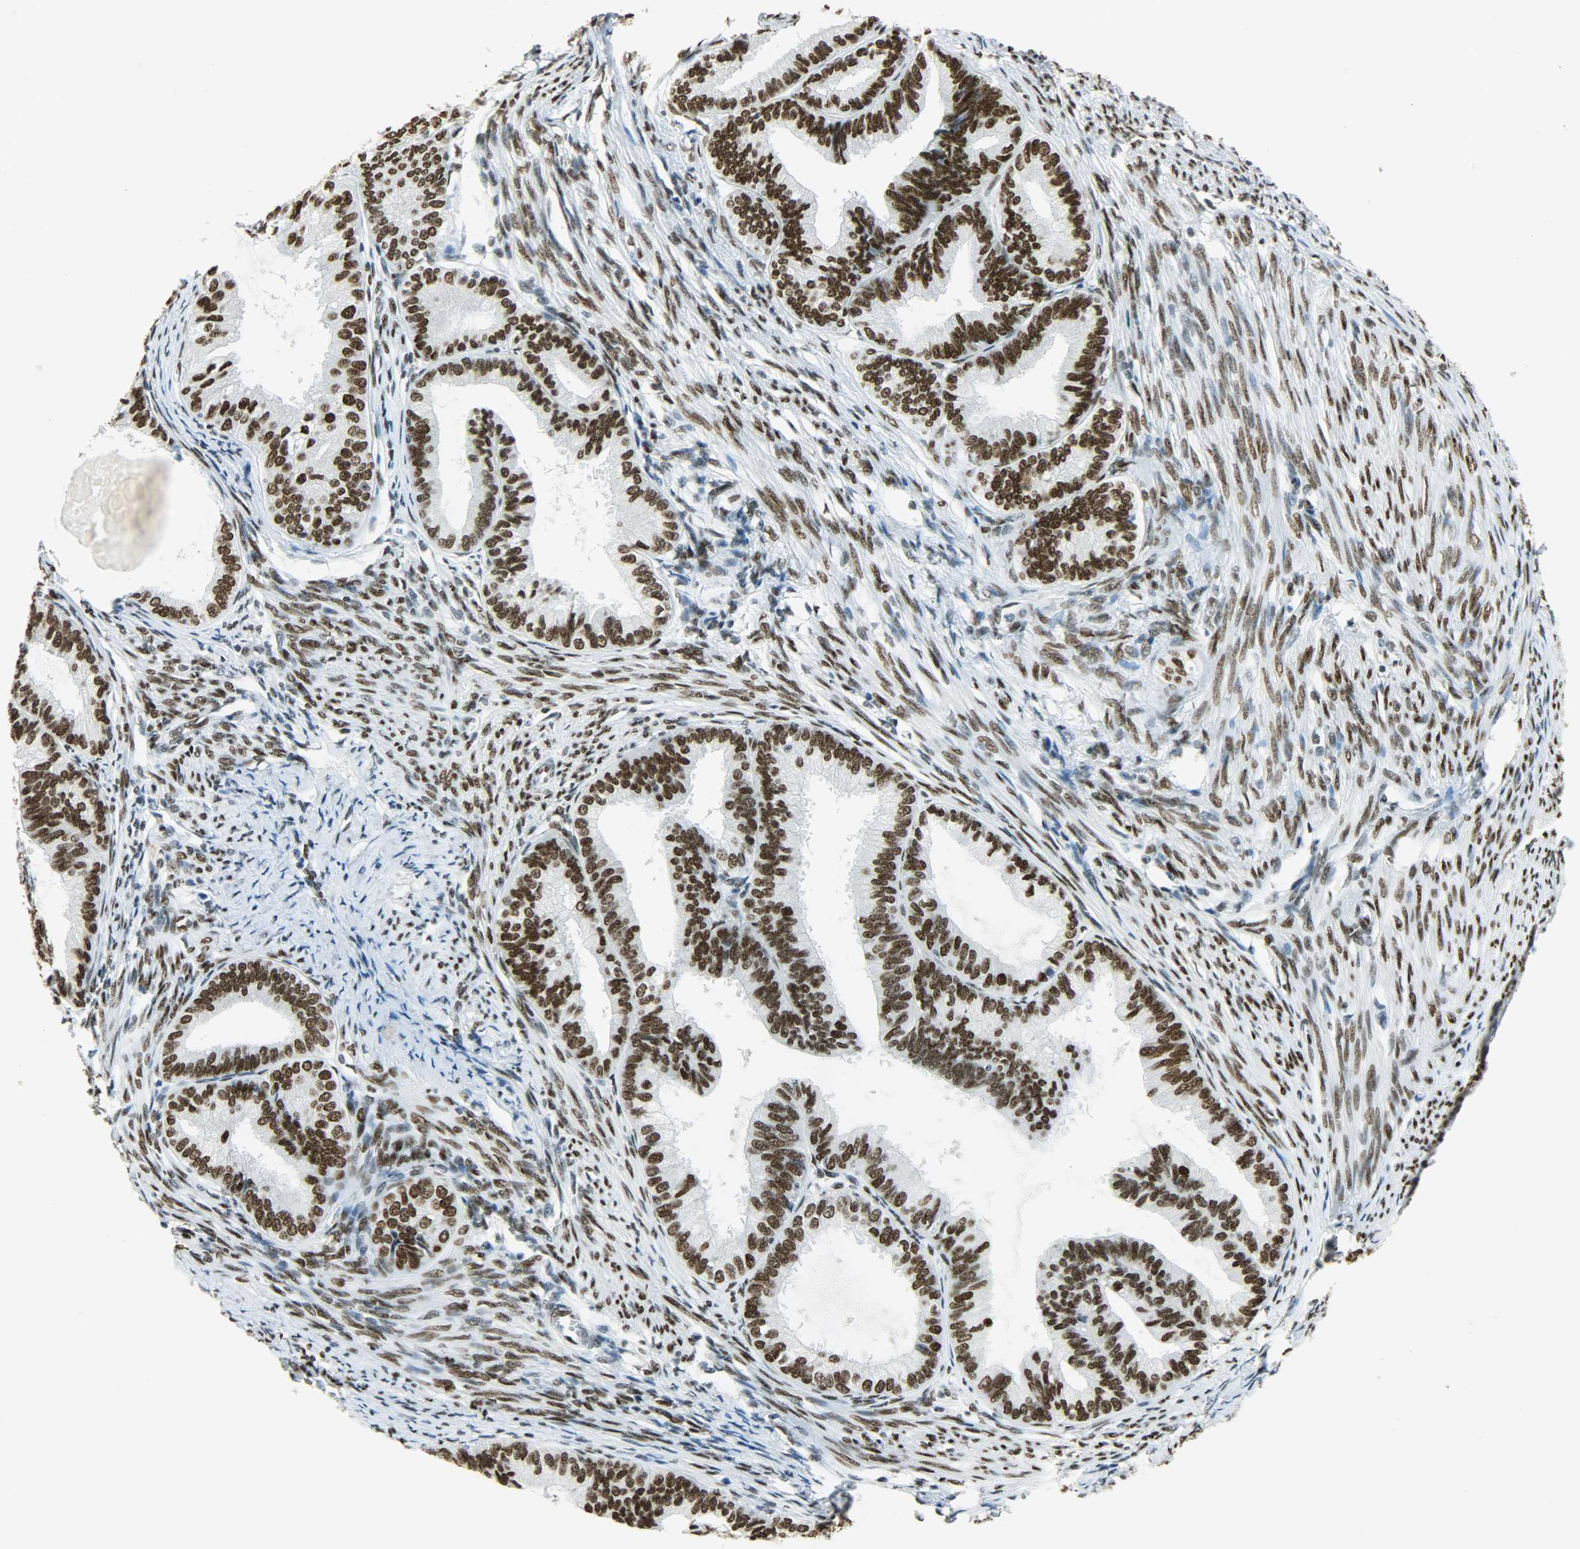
{"staining": {"intensity": "strong", "quantity": ">75%", "location": "nuclear"}, "tissue": "endometrial cancer", "cell_type": "Tumor cells", "image_type": "cancer", "snomed": [{"axis": "morphology", "description": "Adenocarcinoma, NOS"}, {"axis": "topography", "description": "Endometrium"}], "caption": "Endometrial adenocarcinoma stained with IHC reveals strong nuclear staining in approximately >75% of tumor cells. (DAB (3,3'-diaminobenzidine) = brown stain, brightfield microscopy at high magnification).", "gene": "MYEF2", "patient": {"sex": "female", "age": 86}}